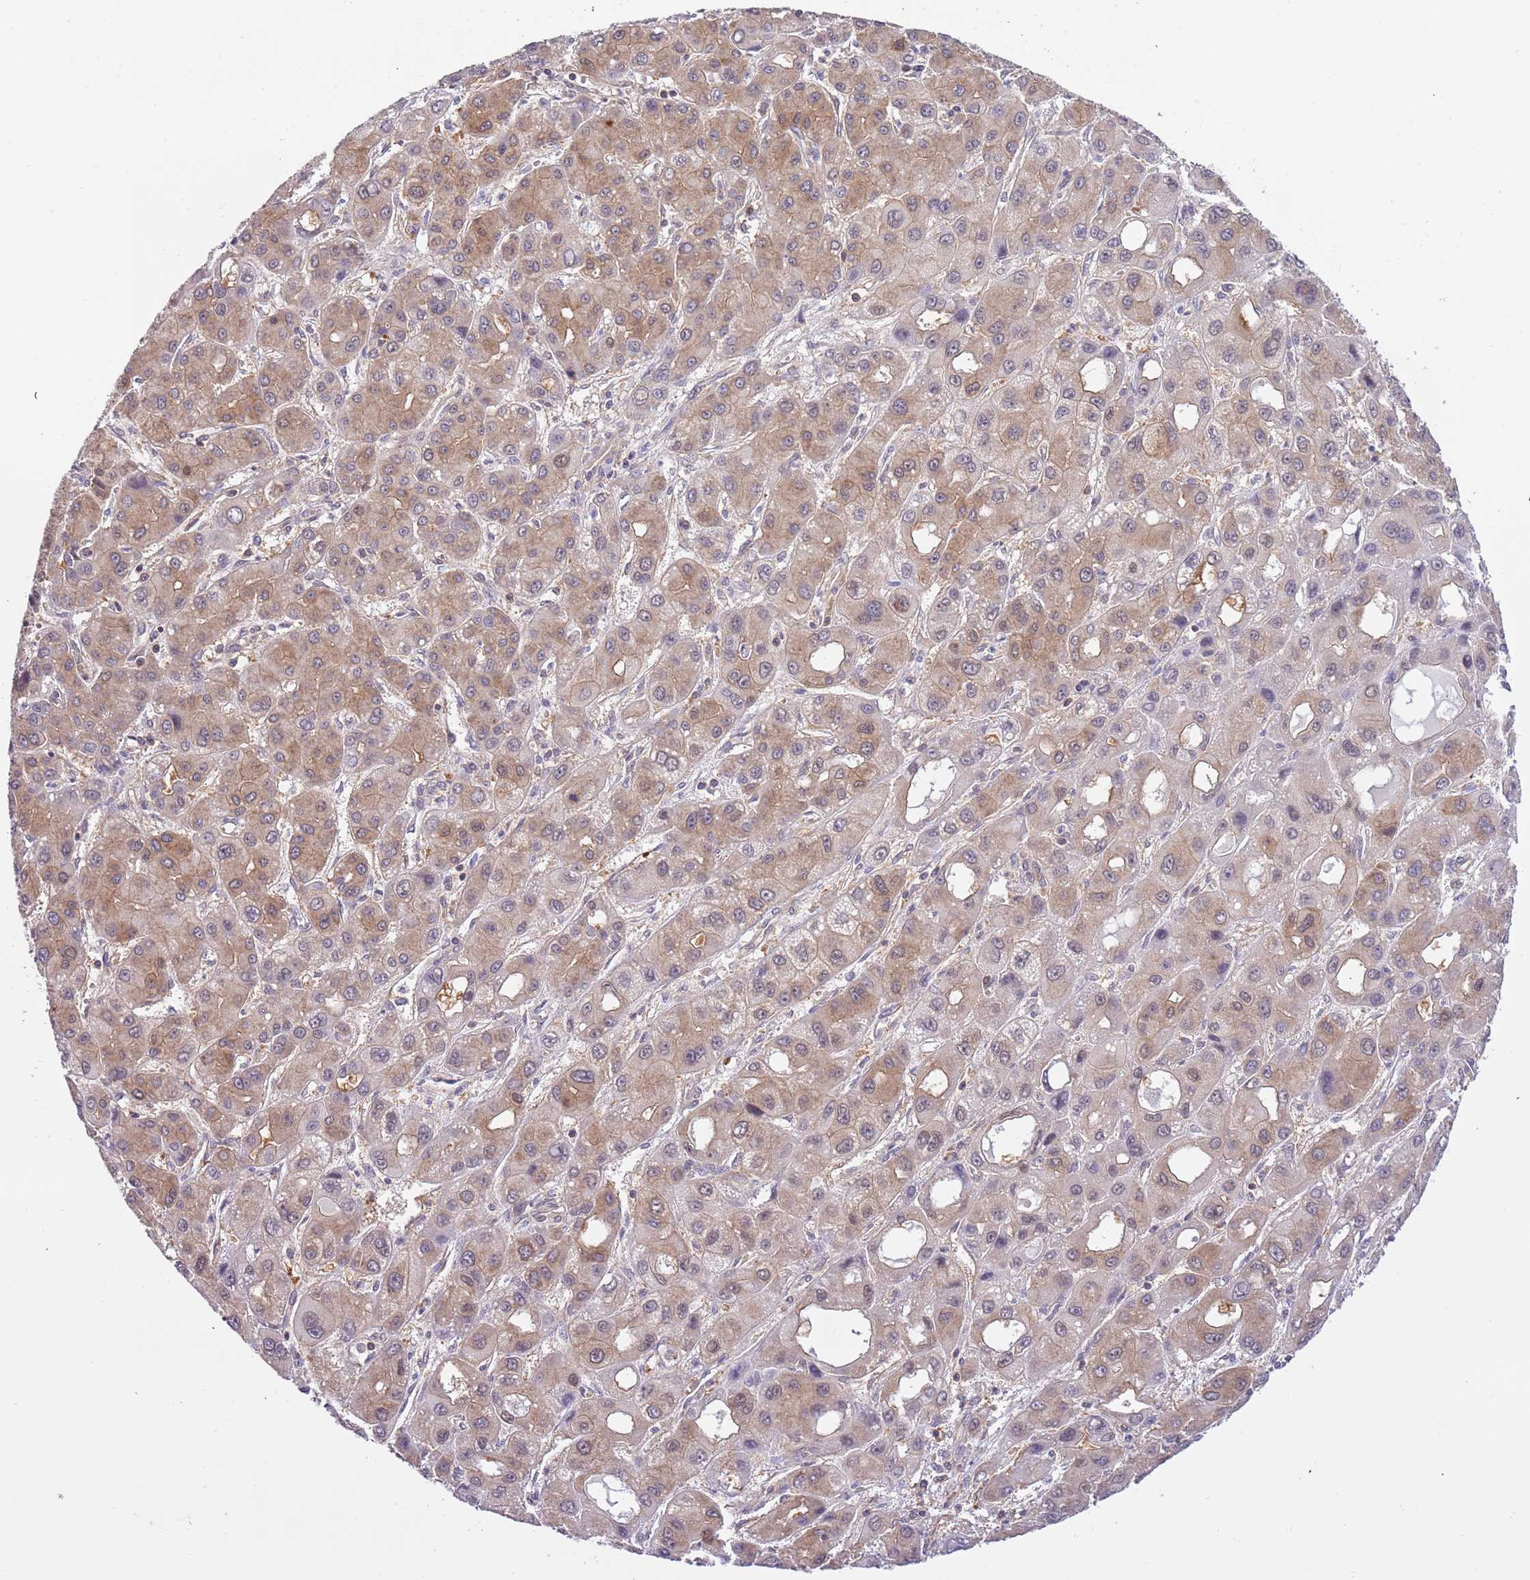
{"staining": {"intensity": "moderate", "quantity": "25%-75%", "location": "cytoplasmic/membranous"}, "tissue": "liver cancer", "cell_type": "Tumor cells", "image_type": "cancer", "snomed": [{"axis": "morphology", "description": "Carcinoma, Hepatocellular, NOS"}, {"axis": "topography", "description": "Liver"}], "caption": "Liver hepatocellular carcinoma stained for a protein shows moderate cytoplasmic/membranous positivity in tumor cells. The protein is shown in brown color, while the nuclei are stained blue.", "gene": "STIP1", "patient": {"sex": "male", "age": 55}}